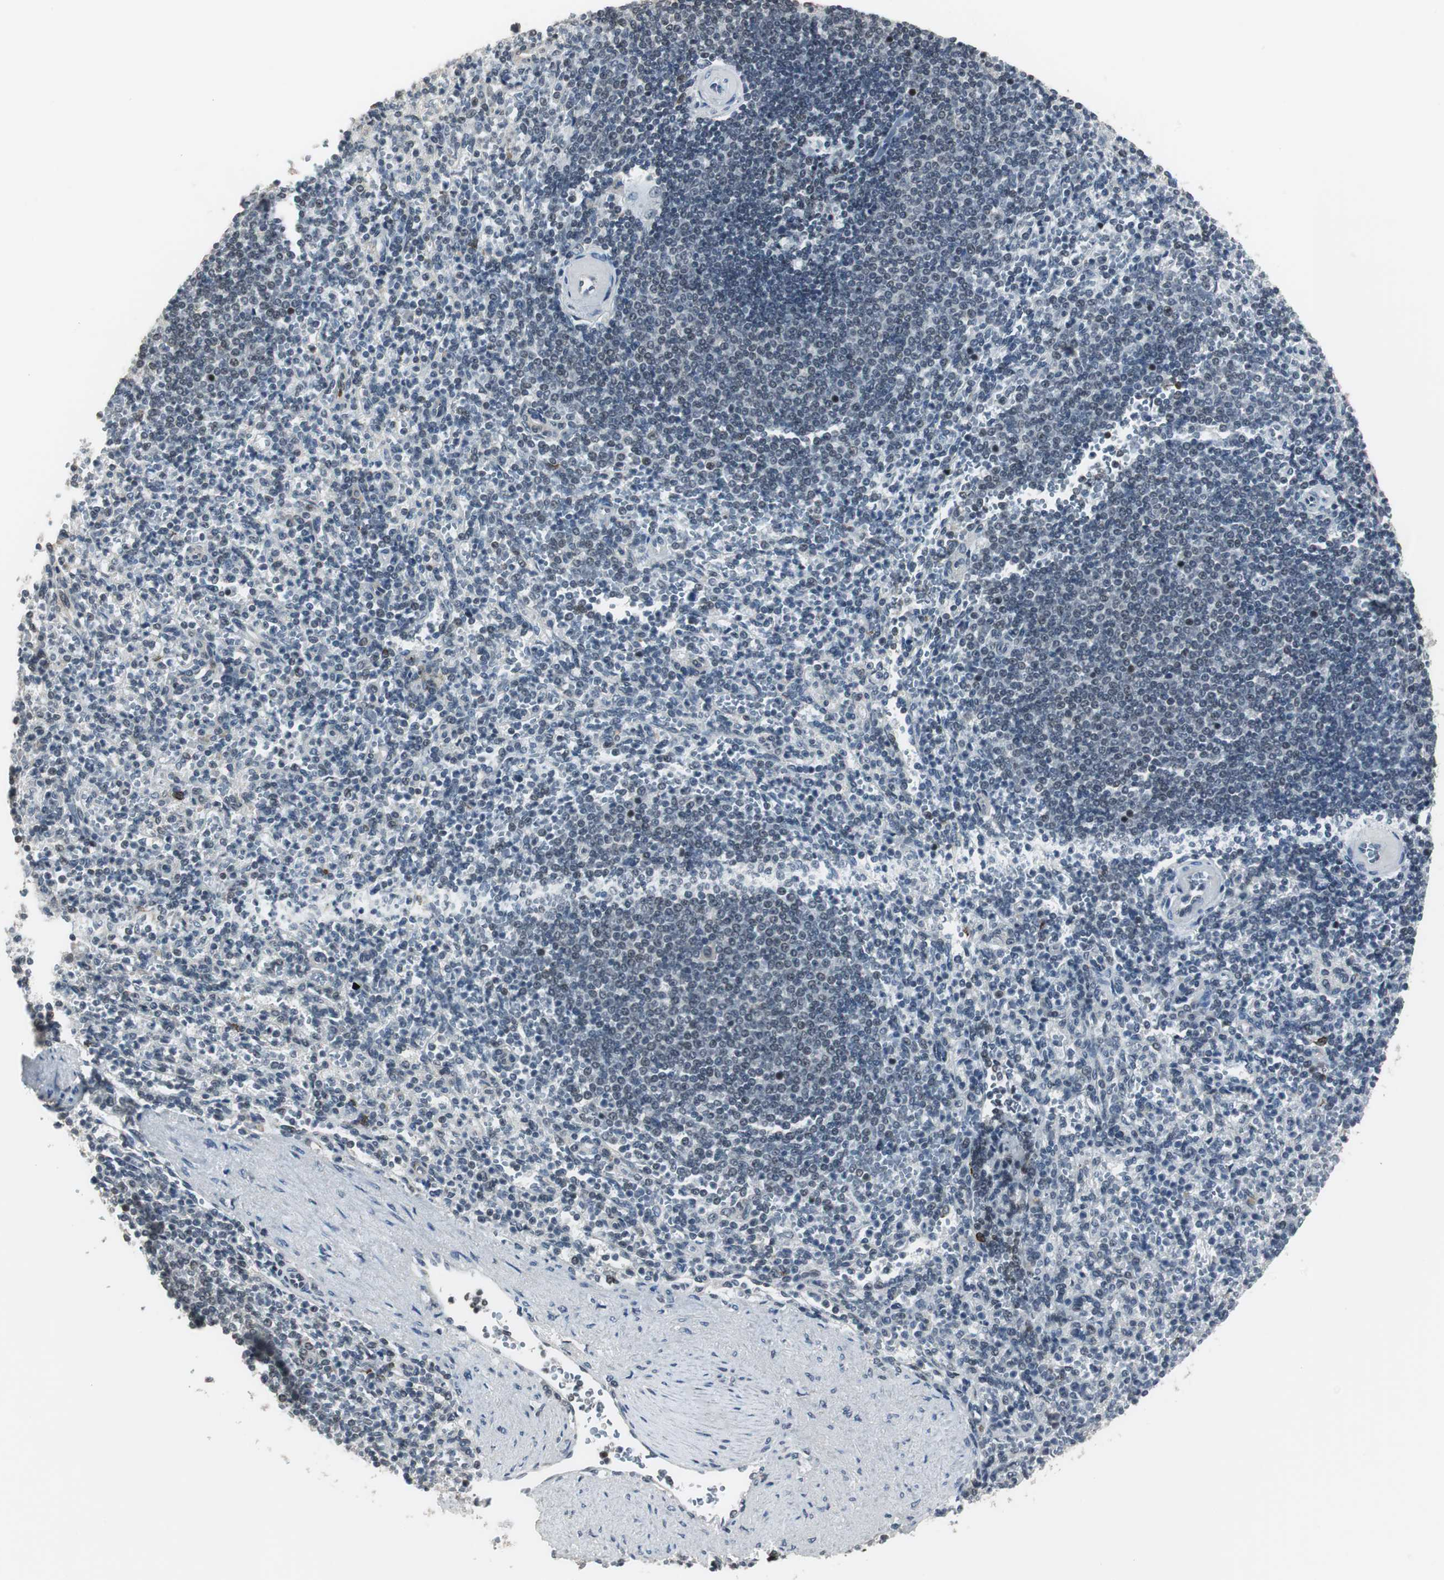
{"staining": {"intensity": "negative", "quantity": "none", "location": "none"}, "tissue": "spleen", "cell_type": "Cells in red pulp", "image_type": "normal", "snomed": [{"axis": "morphology", "description": "Normal tissue, NOS"}, {"axis": "topography", "description": "Spleen"}], "caption": "The immunohistochemistry histopathology image has no significant expression in cells in red pulp of spleen. (Stains: DAB (3,3'-diaminobenzidine) immunohistochemistry (IHC) with hematoxylin counter stain, Microscopy: brightfield microscopy at high magnification).", "gene": "MKX", "patient": {"sex": "female", "age": 74}}